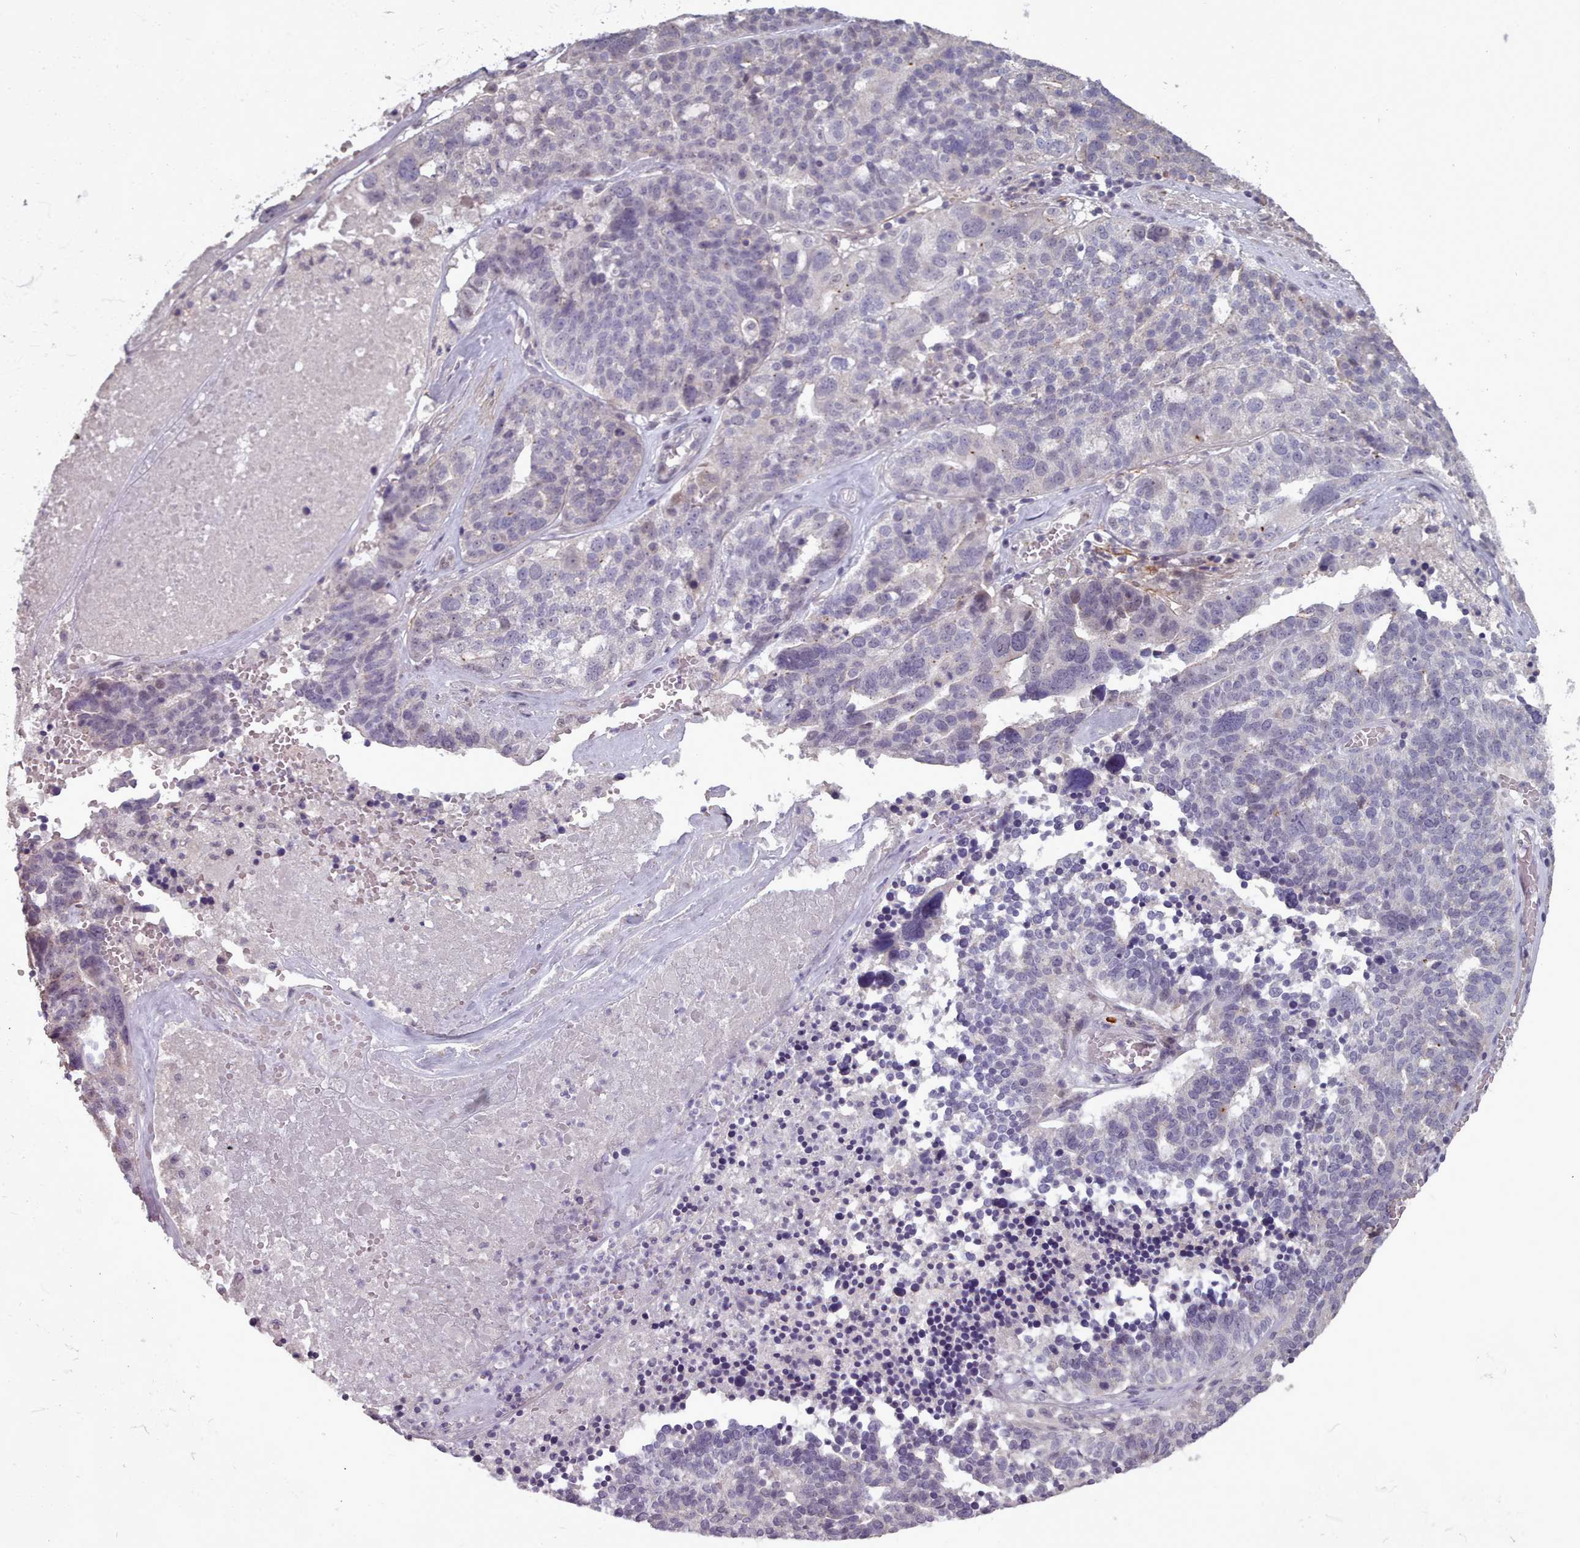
{"staining": {"intensity": "negative", "quantity": "none", "location": "none"}, "tissue": "ovarian cancer", "cell_type": "Tumor cells", "image_type": "cancer", "snomed": [{"axis": "morphology", "description": "Cystadenocarcinoma, serous, NOS"}, {"axis": "topography", "description": "Ovary"}], "caption": "Ovarian serous cystadenocarcinoma was stained to show a protein in brown. There is no significant staining in tumor cells.", "gene": "ERCC6L", "patient": {"sex": "female", "age": 59}}